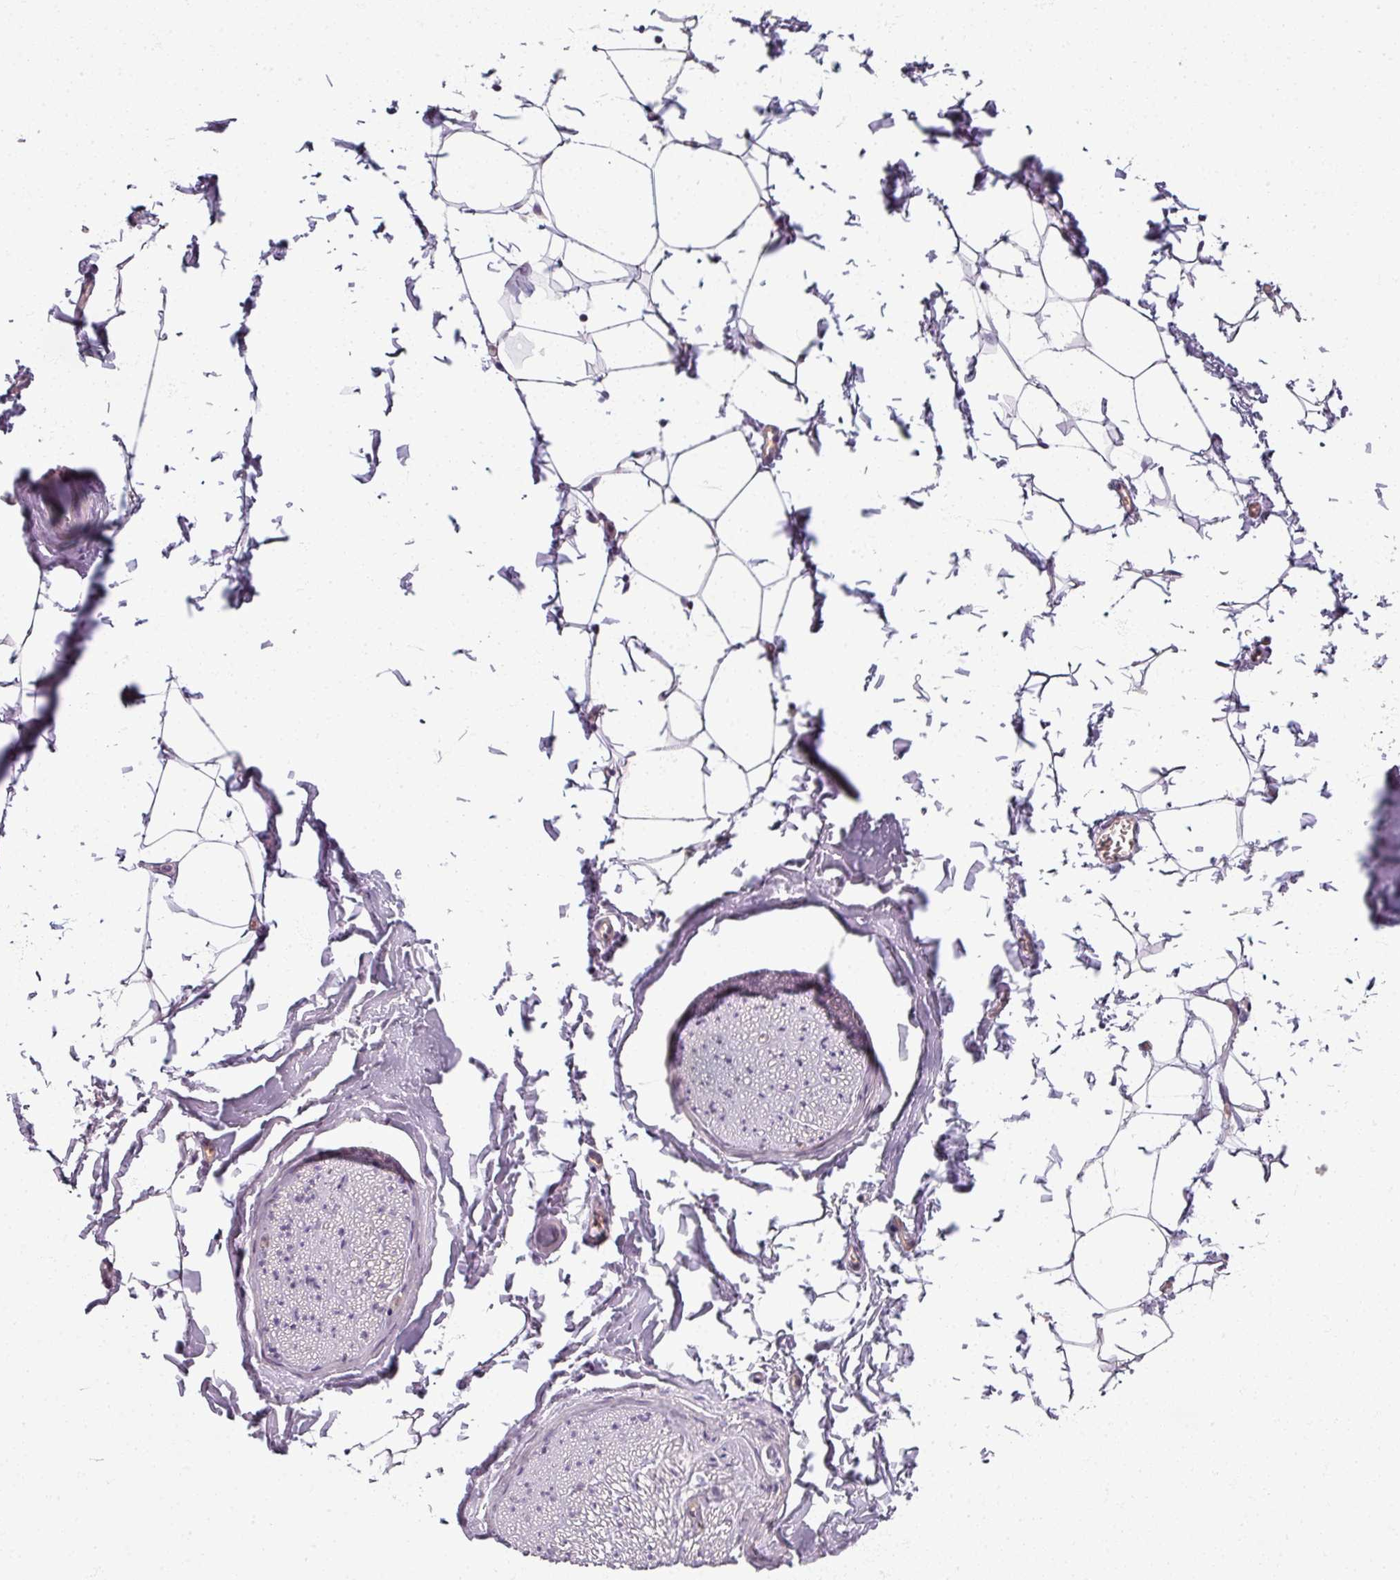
{"staining": {"intensity": "negative", "quantity": "none", "location": "none"}, "tissue": "adipose tissue", "cell_type": "Adipocytes", "image_type": "normal", "snomed": [{"axis": "morphology", "description": "Normal tissue, NOS"}, {"axis": "morphology", "description": "Adenocarcinoma, High grade"}, {"axis": "topography", "description": "Prostate"}, {"axis": "topography", "description": "Peripheral nerve tissue"}], "caption": "The histopathology image reveals no significant staining in adipocytes of adipose tissue.", "gene": "AGPAT4", "patient": {"sex": "male", "age": 68}}